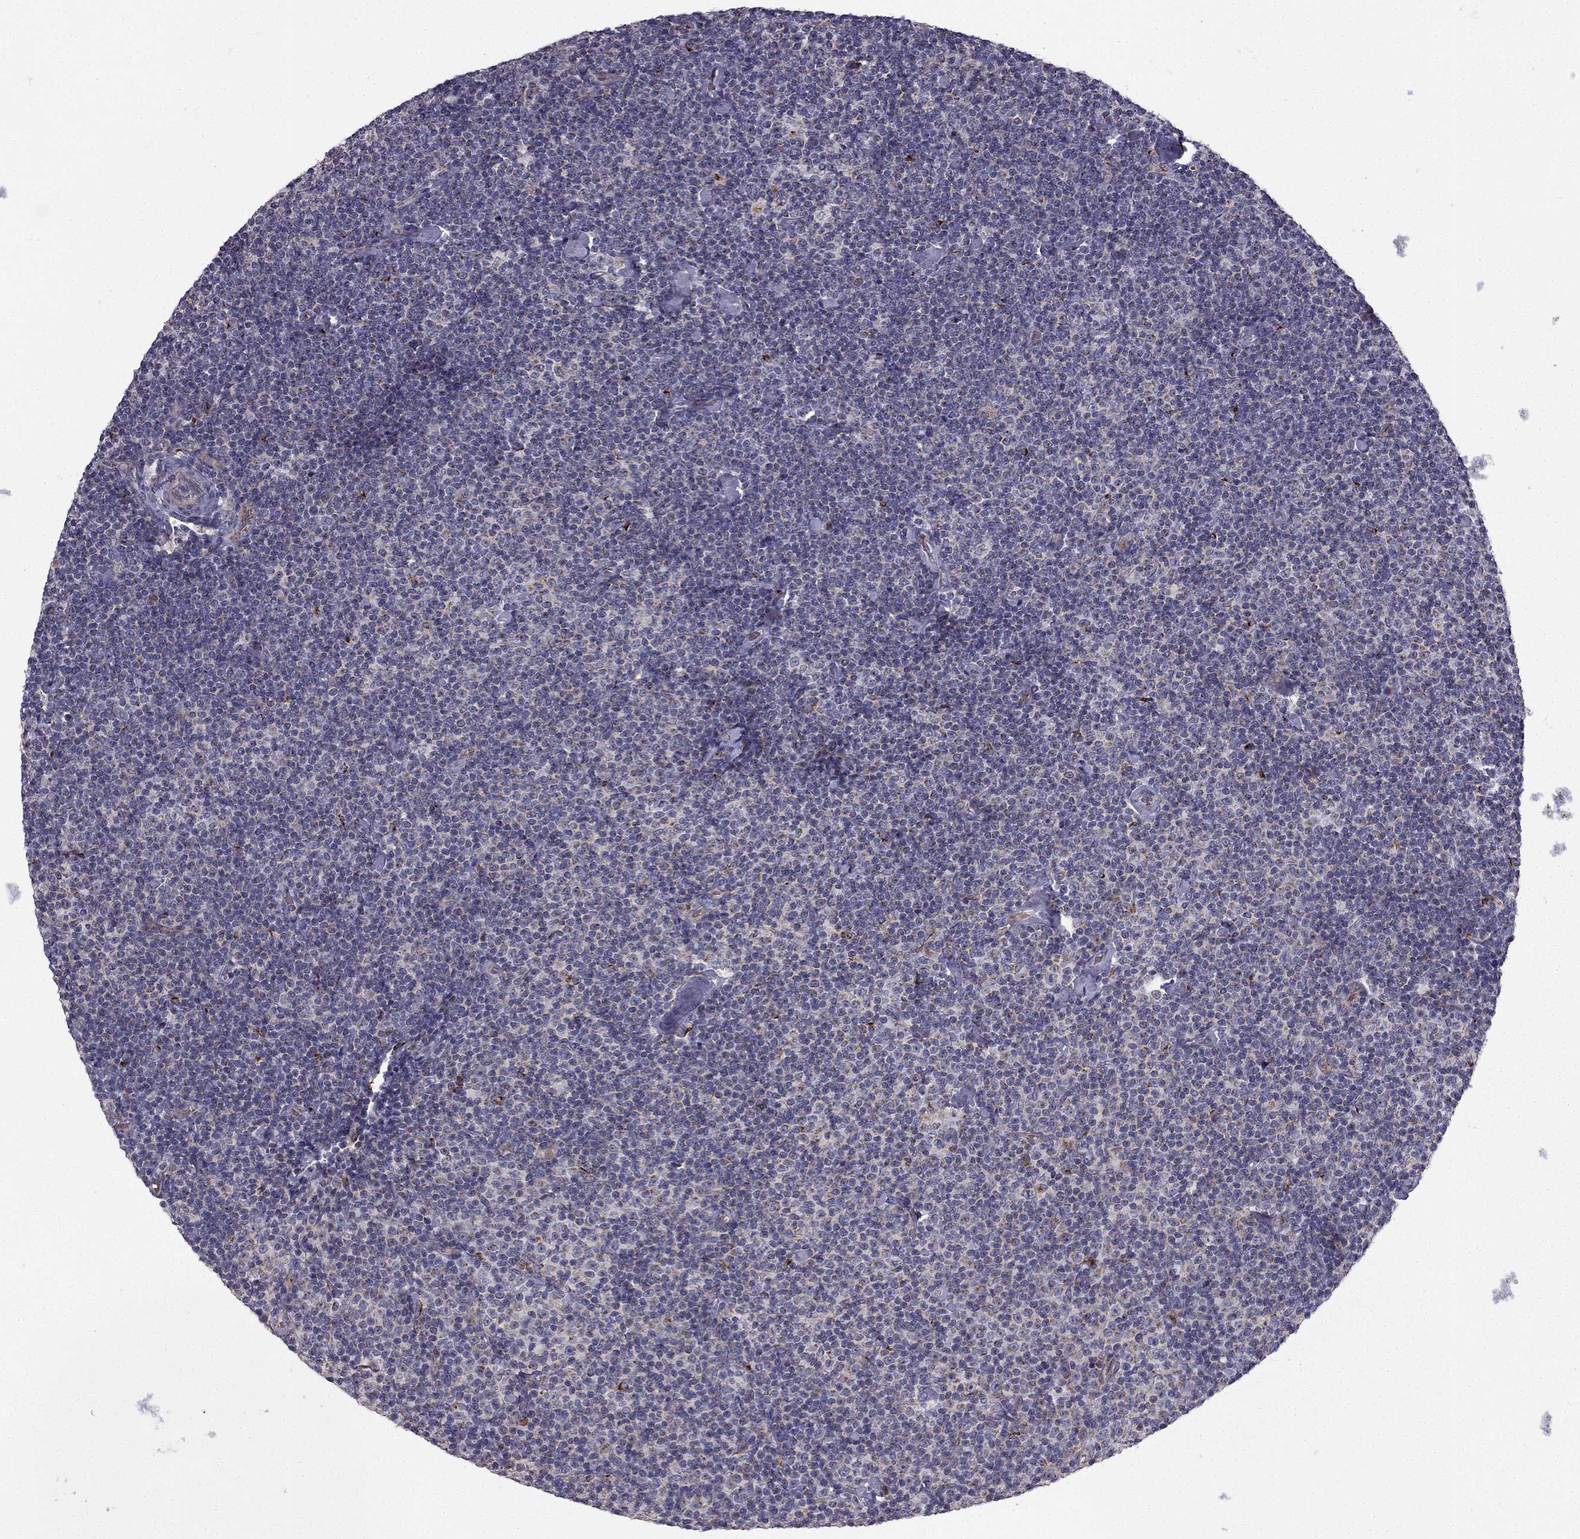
{"staining": {"intensity": "negative", "quantity": "none", "location": "none"}, "tissue": "lymphoma", "cell_type": "Tumor cells", "image_type": "cancer", "snomed": [{"axis": "morphology", "description": "Malignant lymphoma, non-Hodgkin's type, Low grade"}, {"axis": "topography", "description": "Lymph node"}], "caption": "Tumor cells show no significant protein expression in malignant lymphoma, non-Hodgkin's type (low-grade). (Brightfield microscopy of DAB immunohistochemistry at high magnification).", "gene": "B4GALT7", "patient": {"sex": "male", "age": 81}}